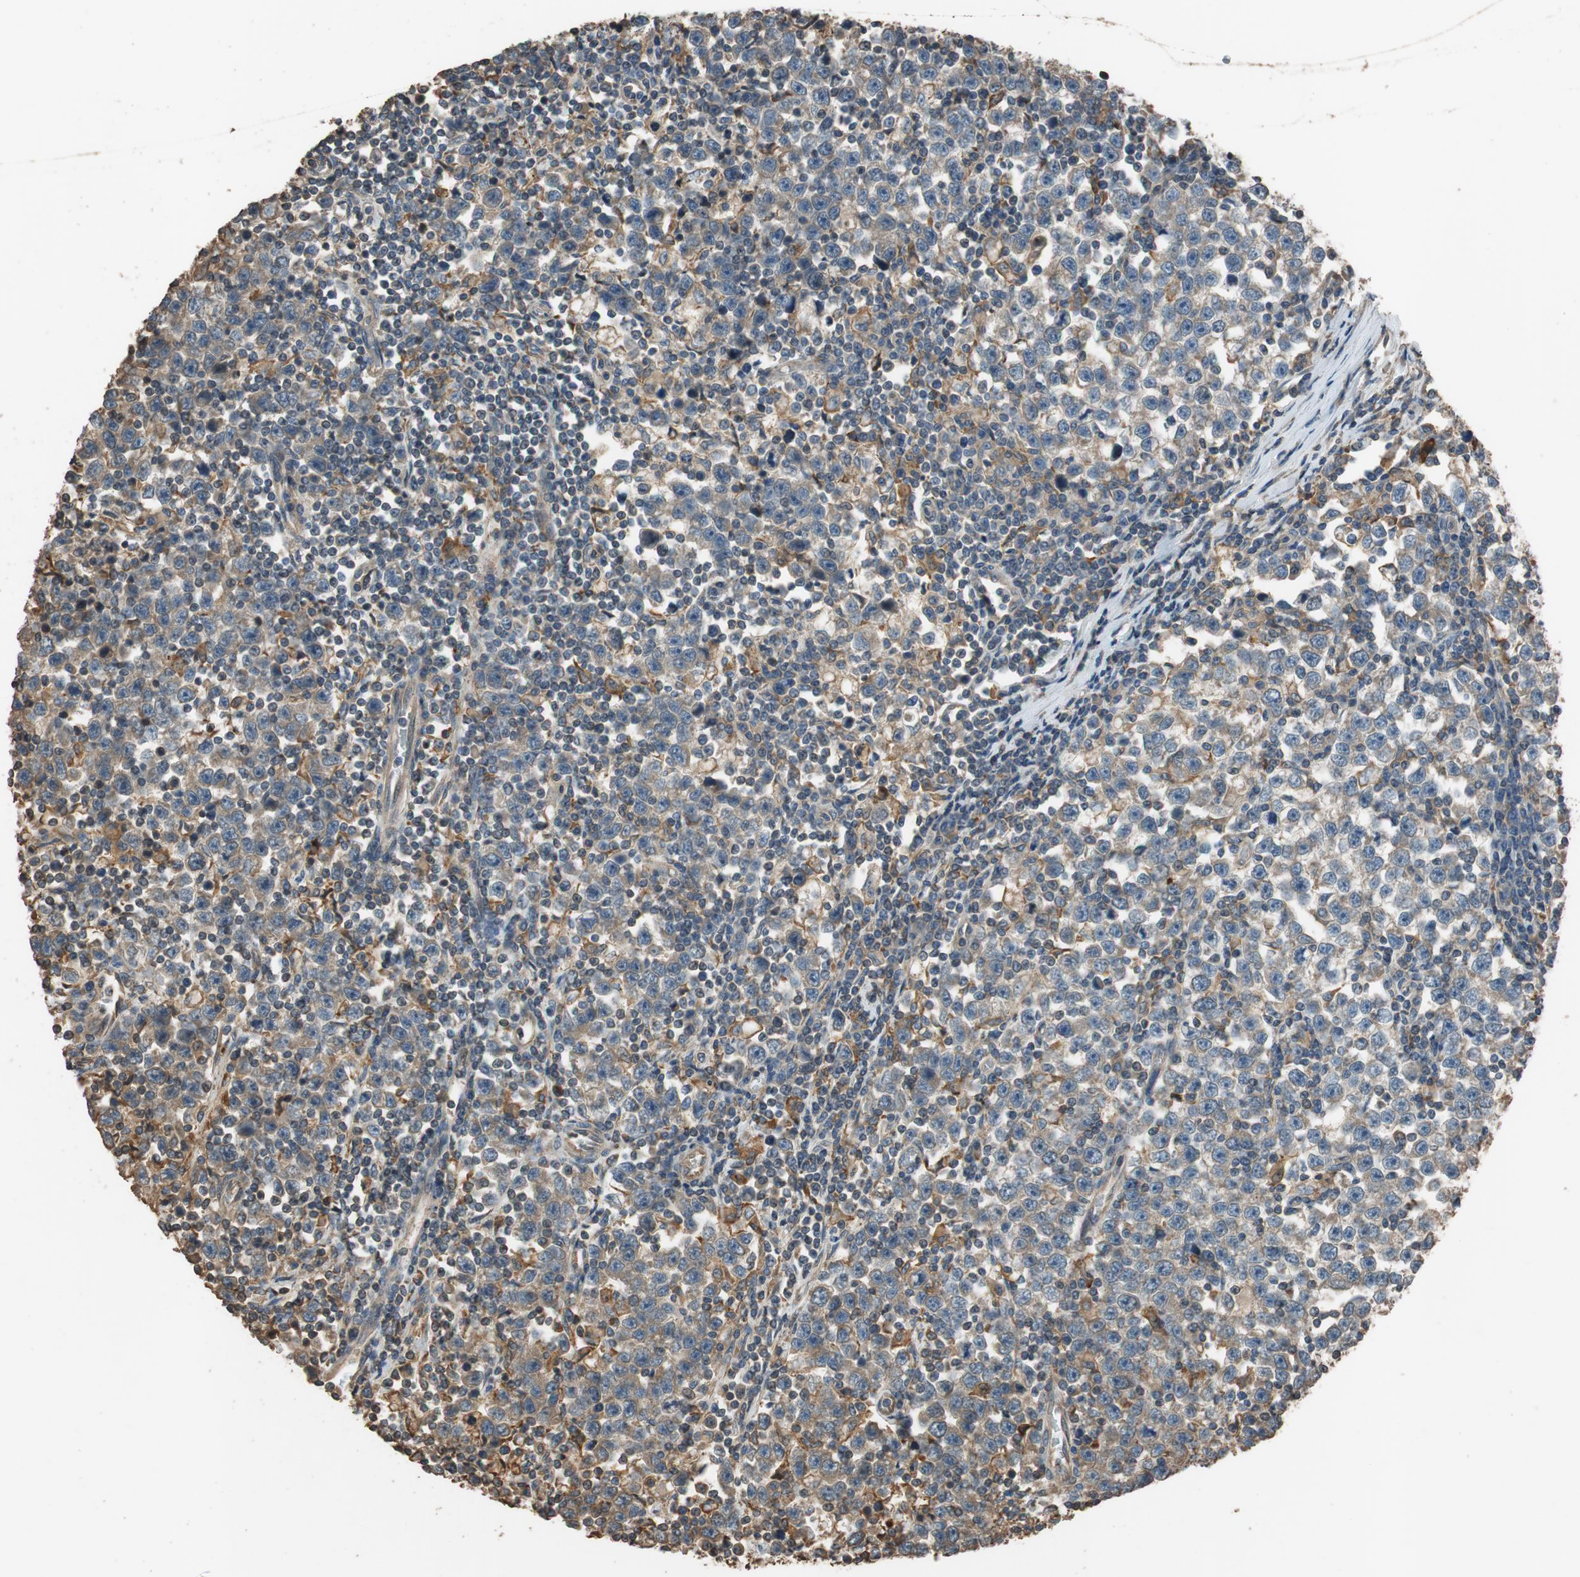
{"staining": {"intensity": "weak", "quantity": "25%-75%", "location": "cytoplasmic/membranous"}, "tissue": "testis cancer", "cell_type": "Tumor cells", "image_type": "cancer", "snomed": [{"axis": "morphology", "description": "Seminoma, NOS"}, {"axis": "topography", "description": "Testis"}], "caption": "Immunohistochemical staining of human seminoma (testis) demonstrates low levels of weak cytoplasmic/membranous protein expression in about 25%-75% of tumor cells.", "gene": "MST1R", "patient": {"sex": "male", "age": 43}}